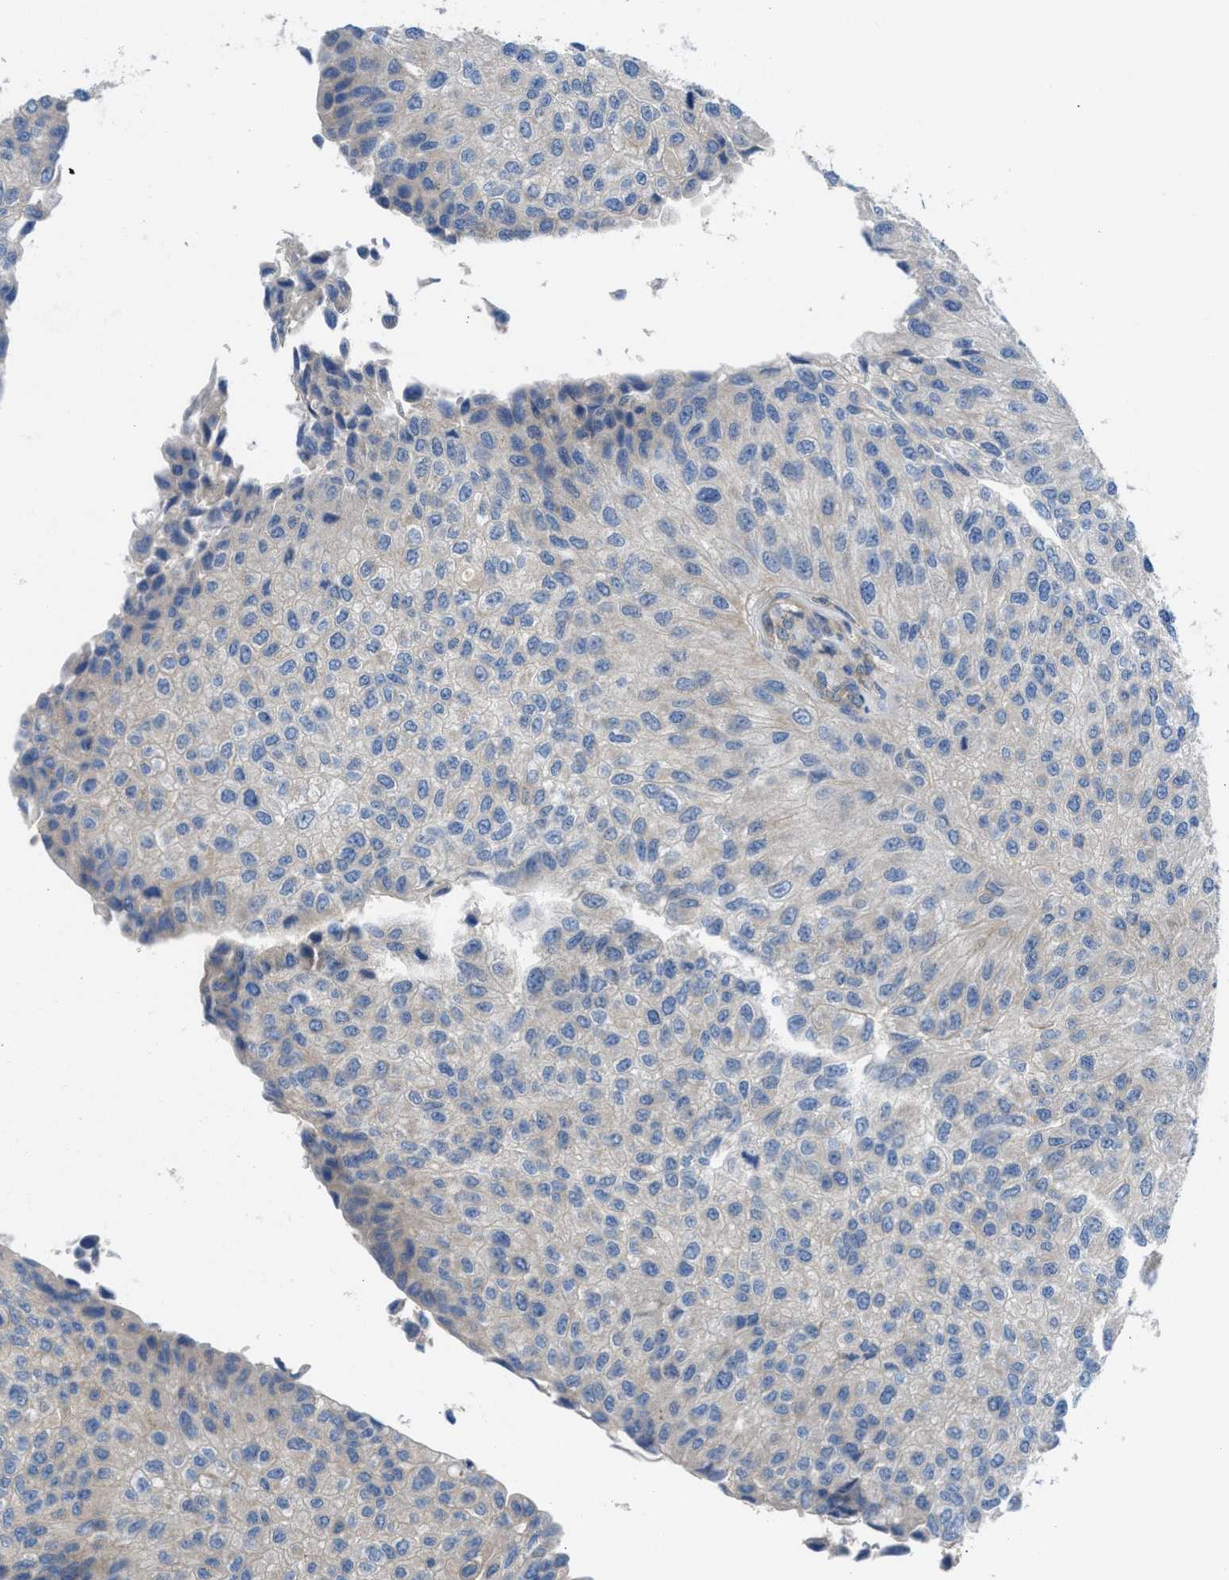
{"staining": {"intensity": "negative", "quantity": "none", "location": "none"}, "tissue": "urothelial cancer", "cell_type": "Tumor cells", "image_type": "cancer", "snomed": [{"axis": "morphology", "description": "Urothelial carcinoma, High grade"}, {"axis": "topography", "description": "Kidney"}, {"axis": "topography", "description": "Urinary bladder"}], "caption": "High magnification brightfield microscopy of high-grade urothelial carcinoma stained with DAB (3,3'-diaminobenzidine) (brown) and counterstained with hematoxylin (blue): tumor cells show no significant positivity. The staining is performed using DAB brown chromogen with nuclei counter-stained in using hematoxylin.", "gene": "CHKB", "patient": {"sex": "male", "age": 77}}